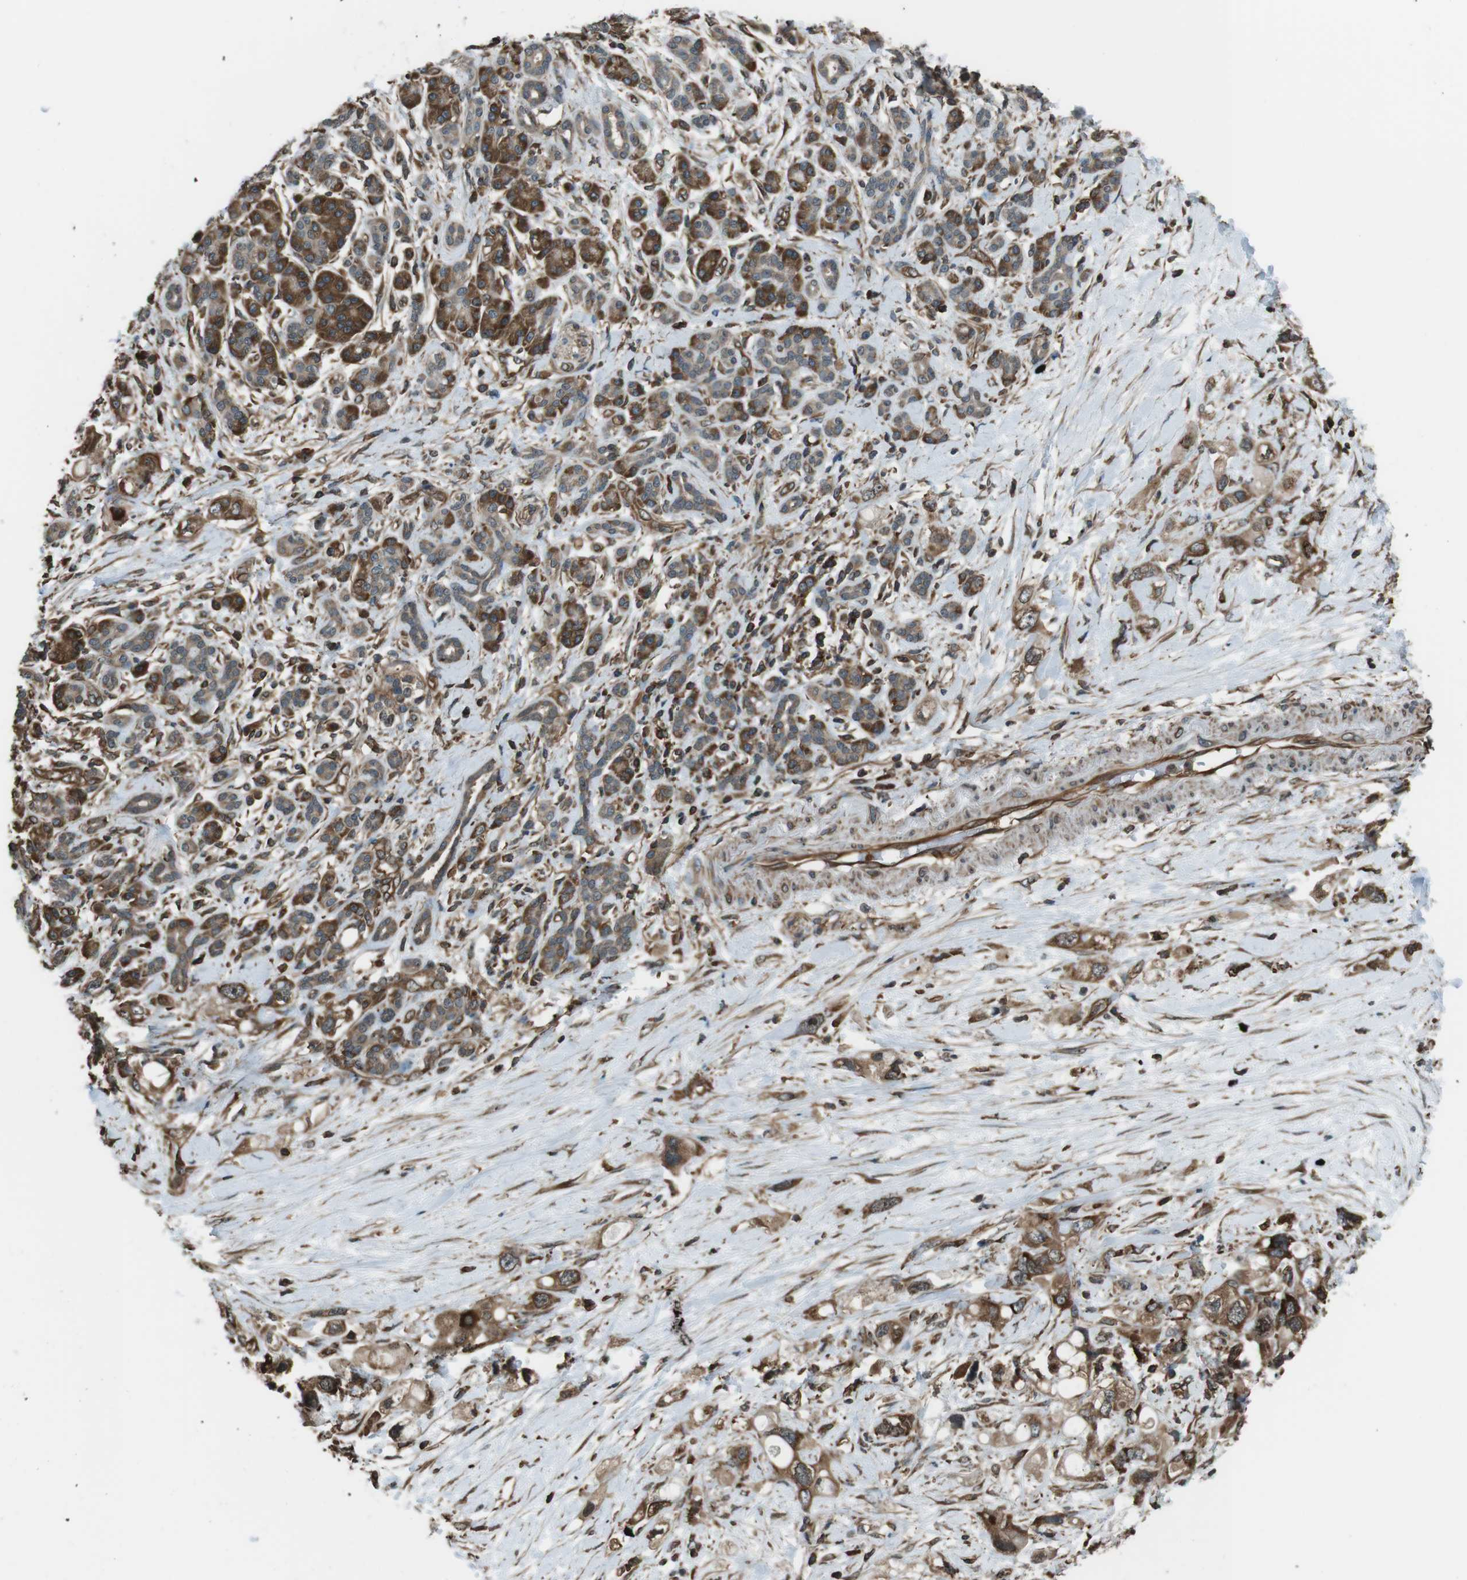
{"staining": {"intensity": "moderate", "quantity": "25%-75%", "location": "cytoplasmic/membranous"}, "tissue": "pancreatic cancer", "cell_type": "Tumor cells", "image_type": "cancer", "snomed": [{"axis": "morphology", "description": "Adenocarcinoma, NOS"}, {"axis": "topography", "description": "Pancreas"}], "caption": "There is medium levels of moderate cytoplasmic/membranous staining in tumor cells of adenocarcinoma (pancreatic), as demonstrated by immunohistochemical staining (brown color).", "gene": "PA2G4", "patient": {"sex": "female", "age": 56}}